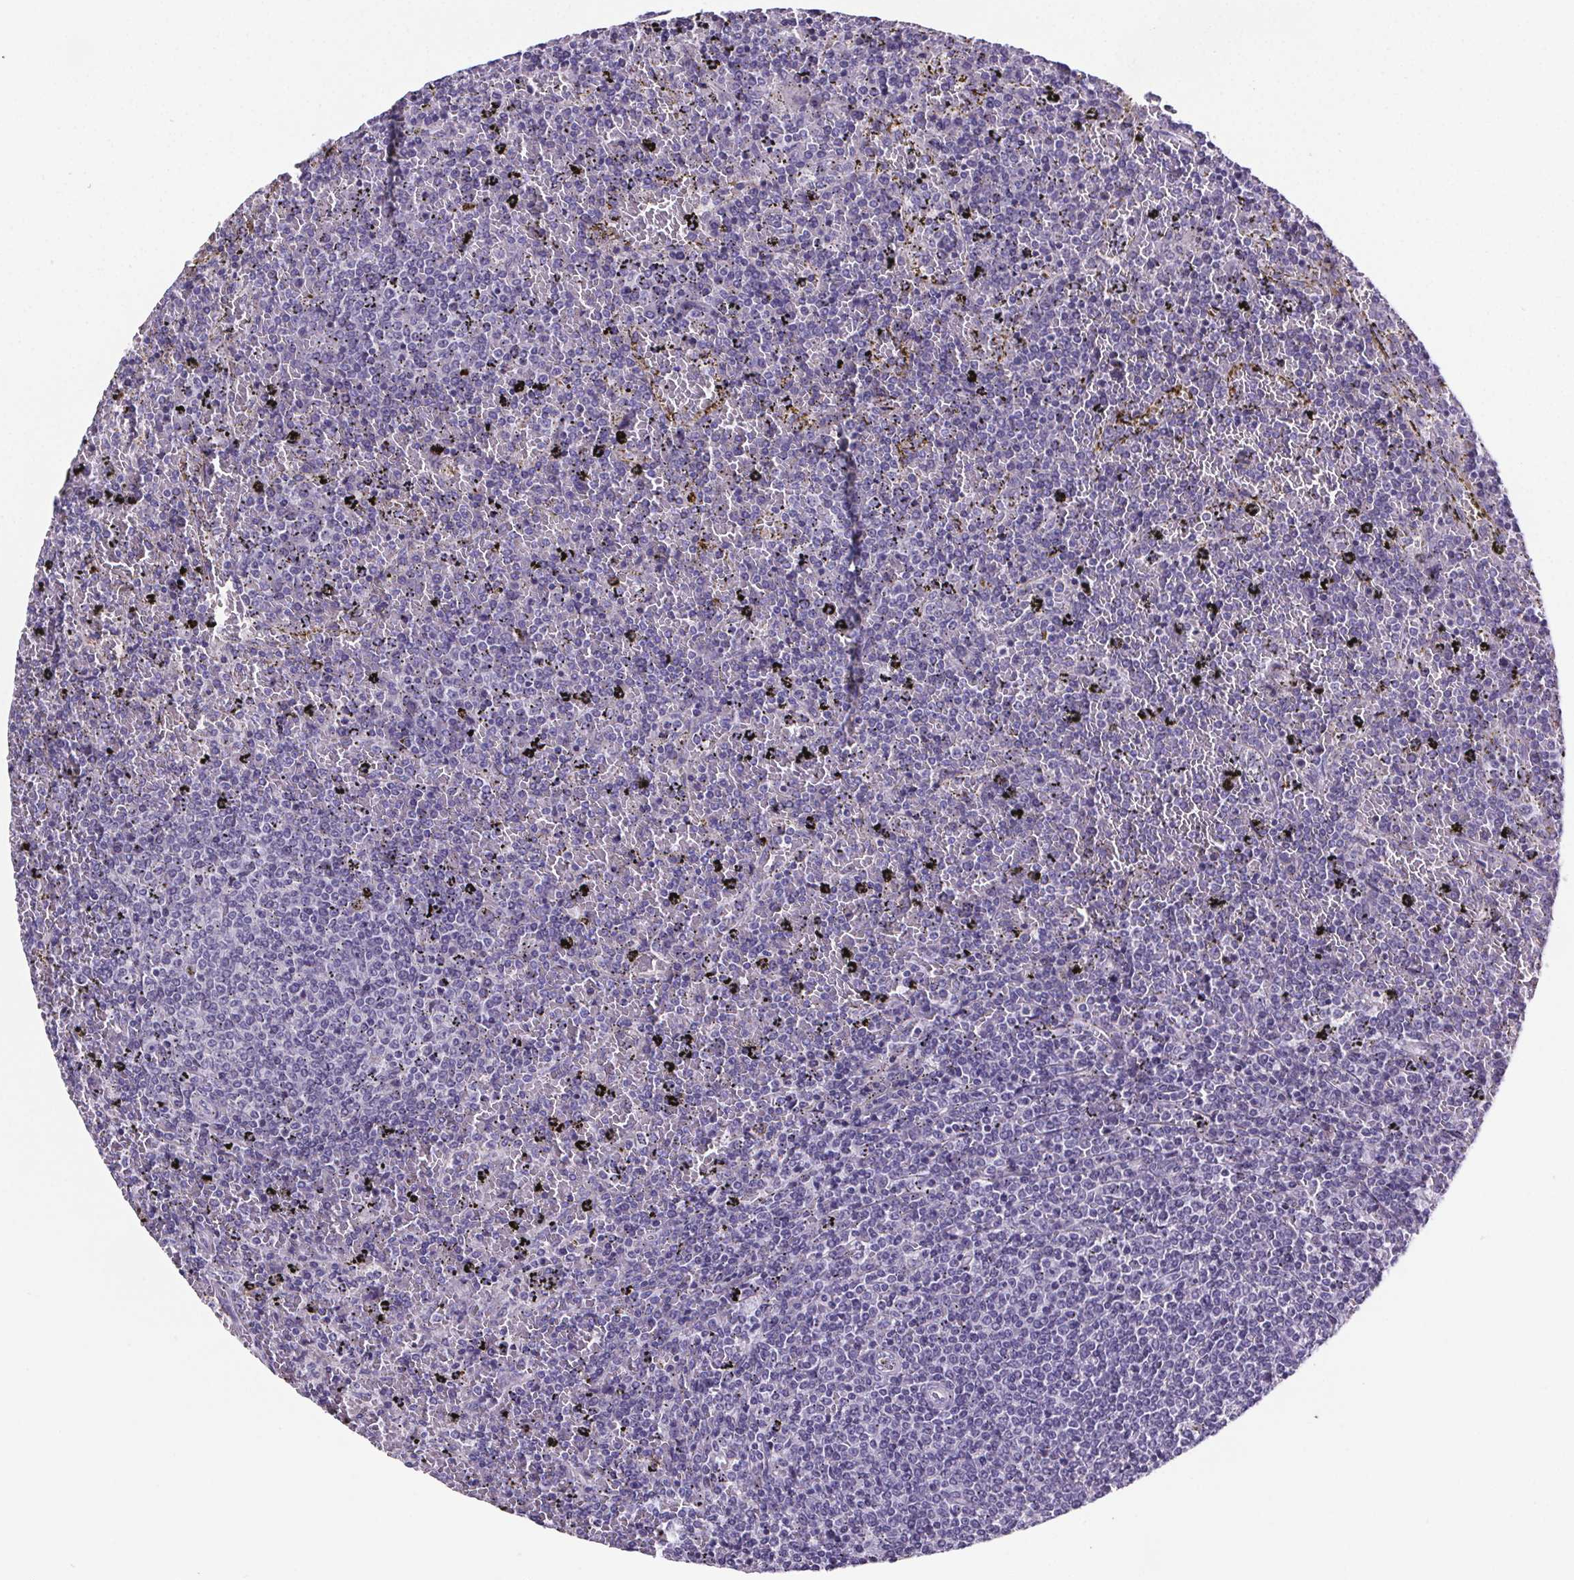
{"staining": {"intensity": "negative", "quantity": "none", "location": "none"}, "tissue": "lymphoma", "cell_type": "Tumor cells", "image_type": "cancer", "snomed": [{"axis": "morphology", "description": "Malignant lymphoma, non-Hodgkin's type, Low grade"}, {"axis": "topography", "description": "Spleen"}], "caption": "Immunohistochemical staining of human lymphoma demonstrates no significant staining in tumor cells.", "gene": "CUBN", "patient": {"sex": "female", "age": 77}}